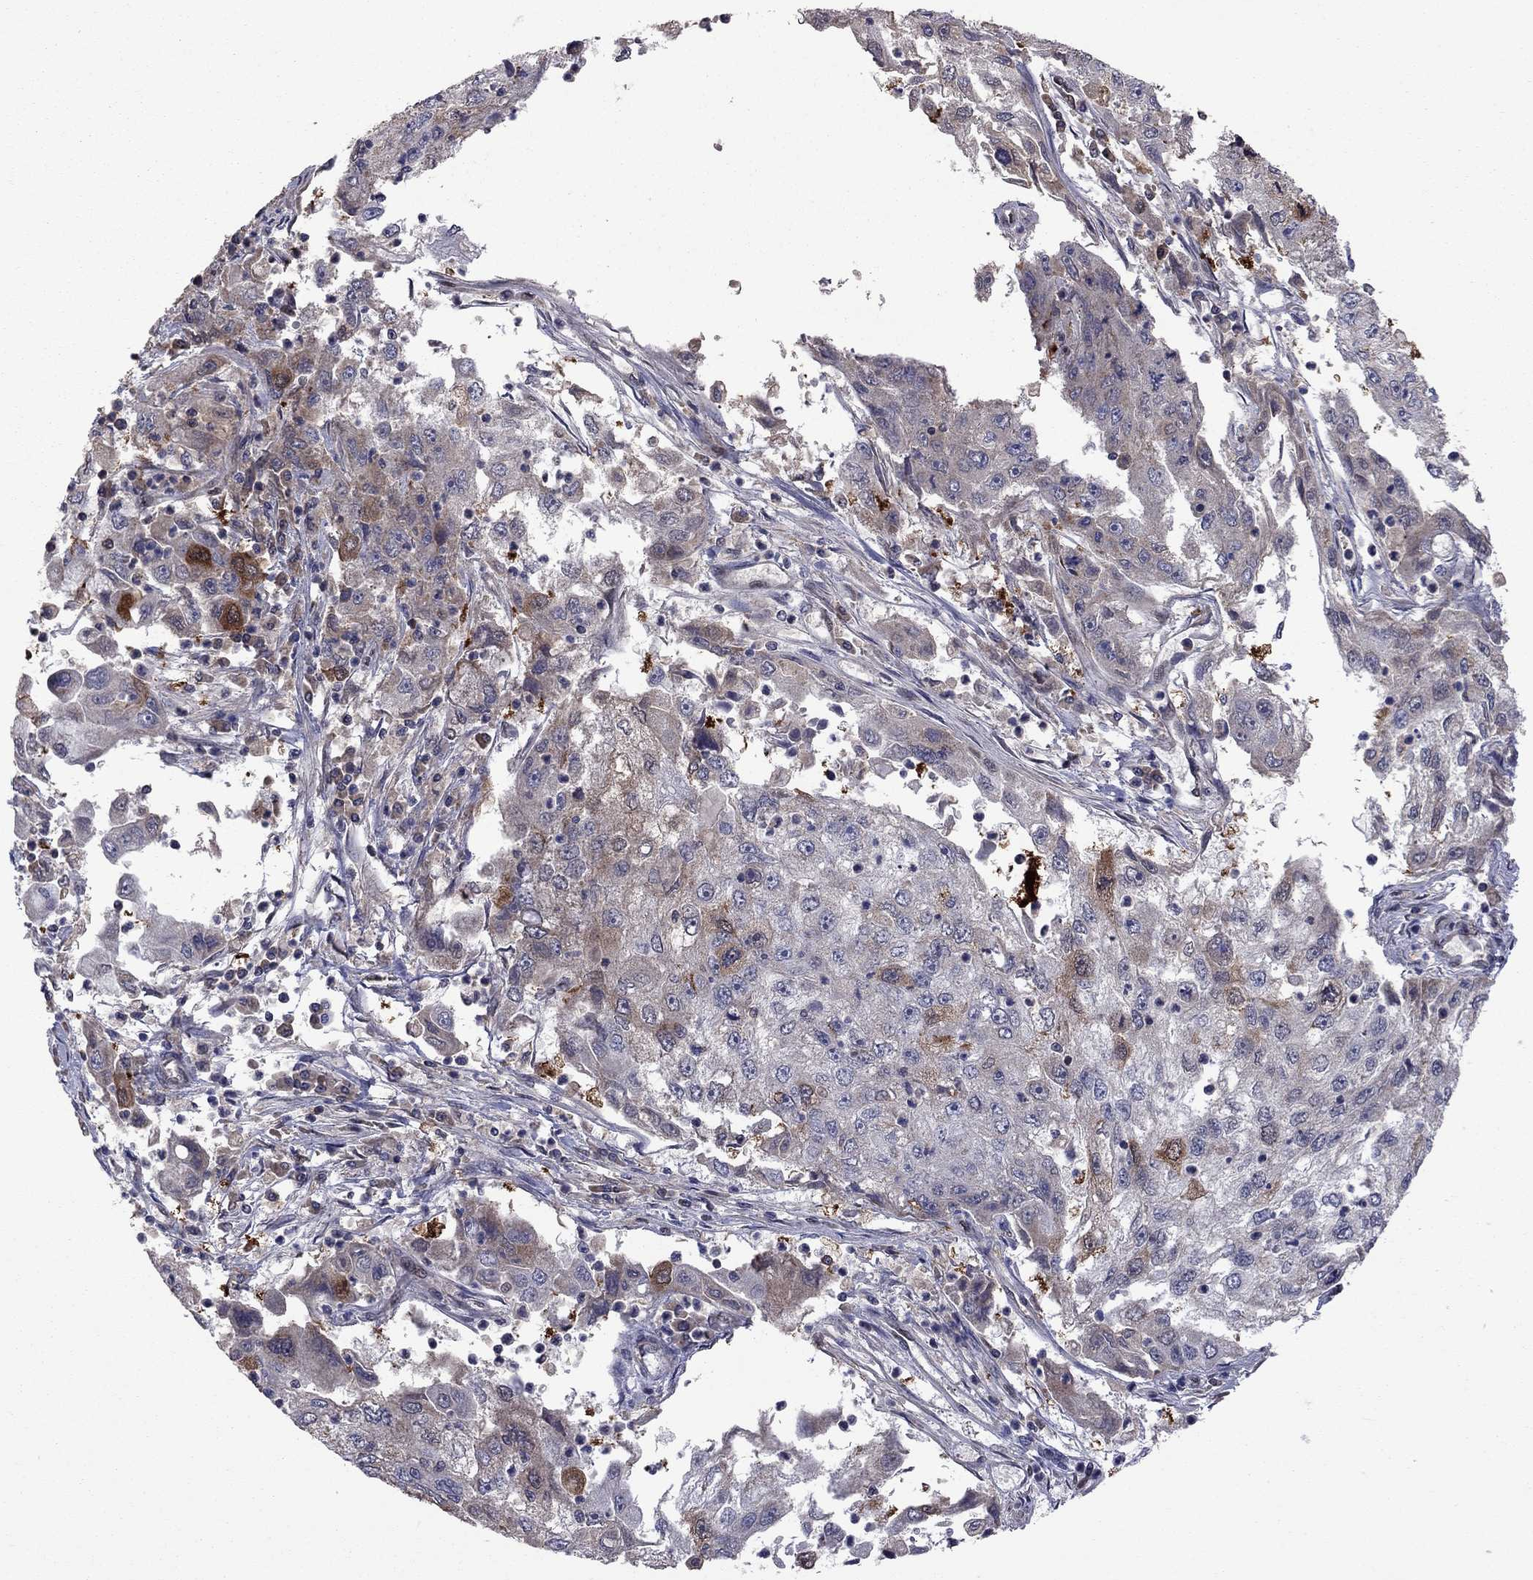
{"staining": {"intensity": "strong", "quantity": "<25%", "location": "cytoplasmic/membranous"}, "tissue": "cervical cancer", "cell_type": "Tumor cells", "image_type": "cancer", "snomed": [{"axis": "morphology", "description": "Squamous cell carcinoma, NOS"}, {"axis": "topography", "description": "Cervix"}], "caption": "Strong cytoplasmic/membranous staining for a protein is identified in approximately <25% of tumor cells of cervical cancer using immunohistochemistry (IHC).", "gene": "GPAA1", "patient": {"sex": "female", "age": 36}}